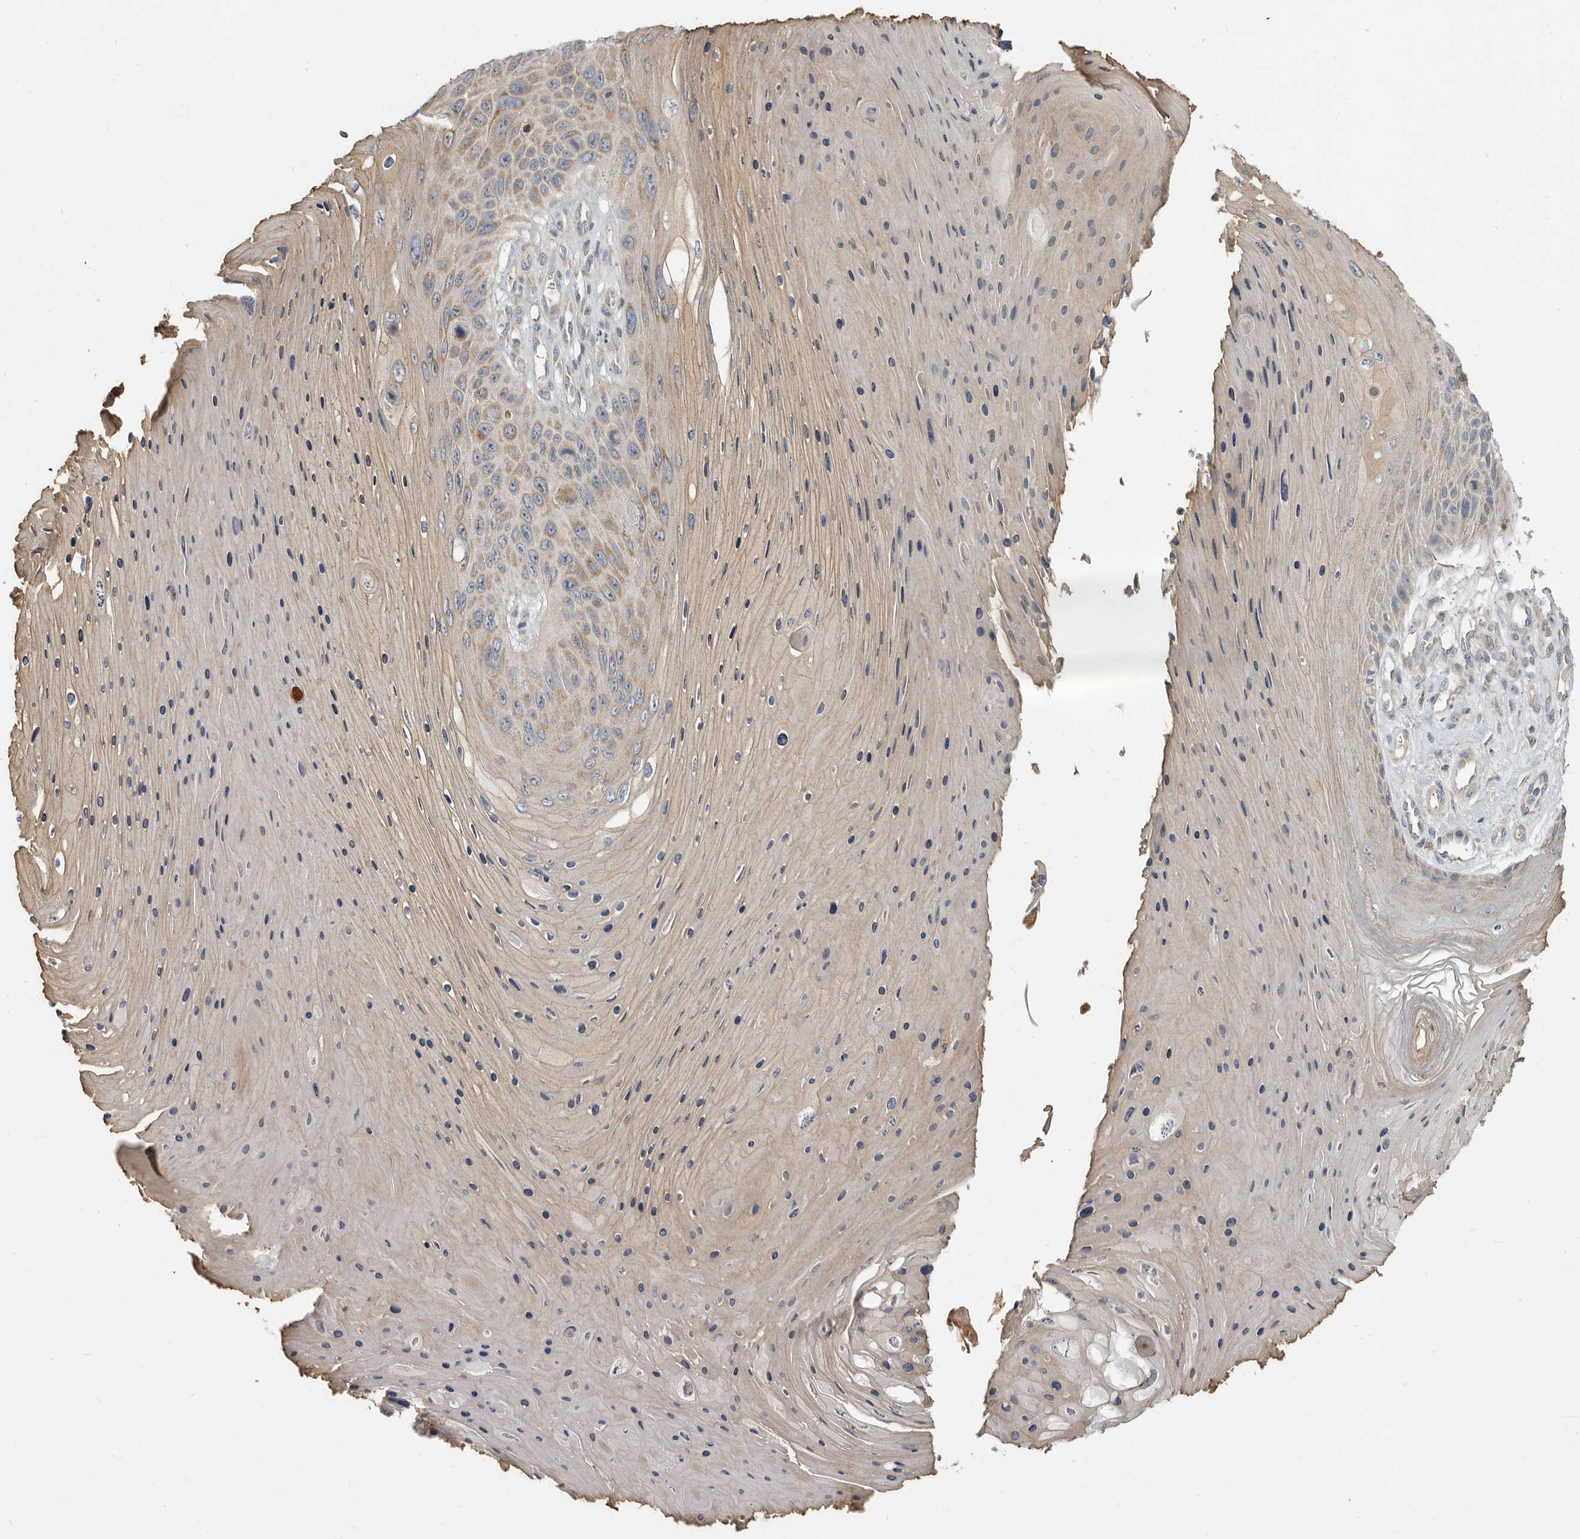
{"staining": {"intensity": "weak", "quantity": ">75%", "location": "cytoplasmic/membranous"}, "tissue": "skin cancer", "cell_type": "Tumor cells", "image_type": "cancer", "snomed": [{"axis": "morphology", "description": "Squamous cell carcinoma, NOS"}, {"axis": "topography", "description": "Skin"}], "caption": "Squamous cell carcinoma (skin) stained for a protein (brown) displays weak cytoplasmic/membranous positive staining in approximately >75% of tumor cells.", "gene": "UNK", "patient": {"sex": "female", "age": 88}}